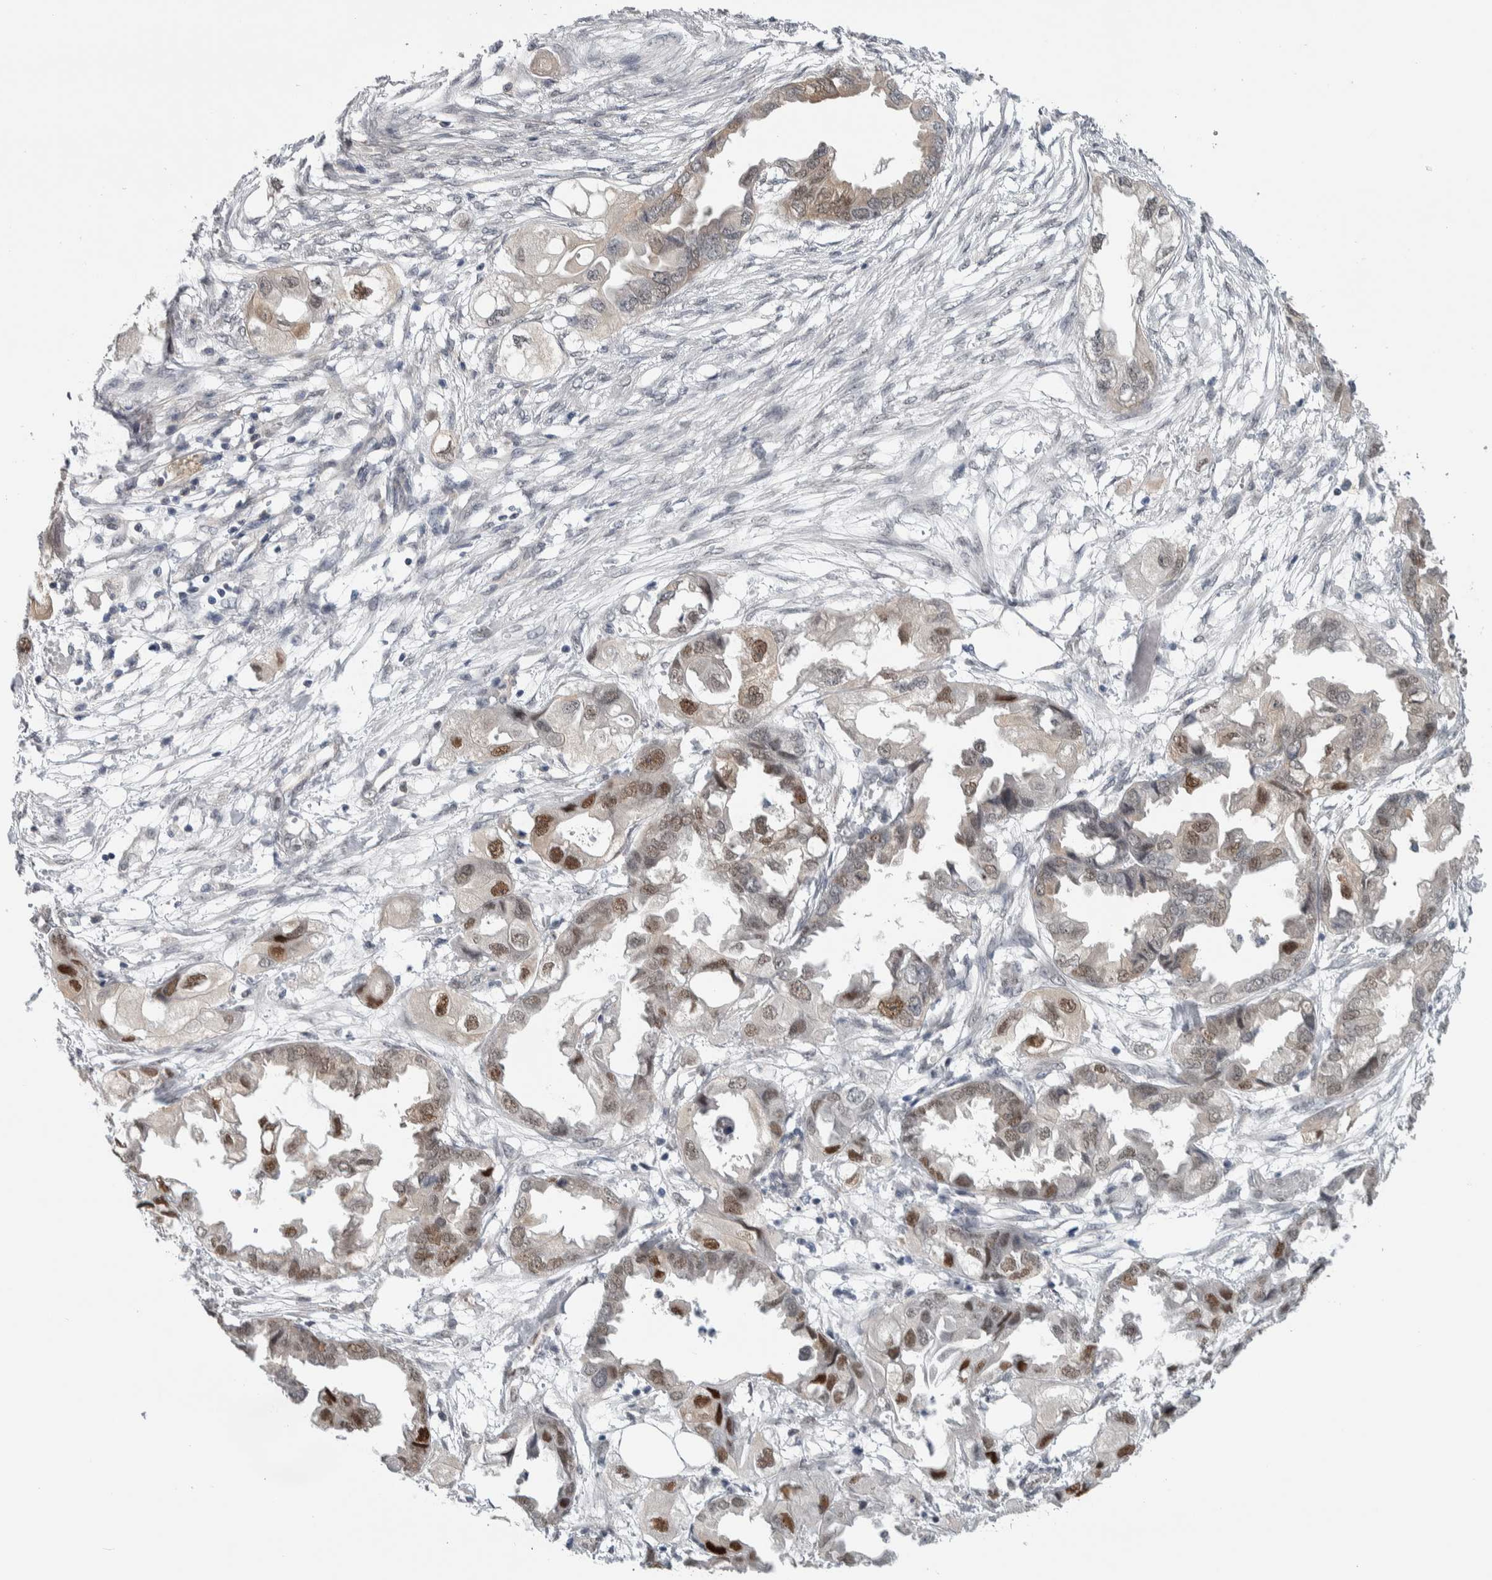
{"staining": {"intensity": "strong", "quantity": "<25%", "location": "nuclear"}, "tissue": "endometrial cancer", "cell_type": "Tumor cells", "image_type": "cancer", "snomed": [{"axis": "morphology", "description": "Adenocarcinoma, NOS"}, {"axis": "morphology", "description": "Adenocarcinoma, metastatic, NOS"}, {"axis": "topography", "description": "Adipose tissue"}, {"axis": "topography", "description": "Endometrium"}], "caption": "The photomicrograph exhibits a brown stain indicating the presence of a protein in the nuclear of tumor cells in endometrial cancer (adenocarcinoma).", "gene": "TAX1BP1", "patient": {"sex": "female", "age": 67}}